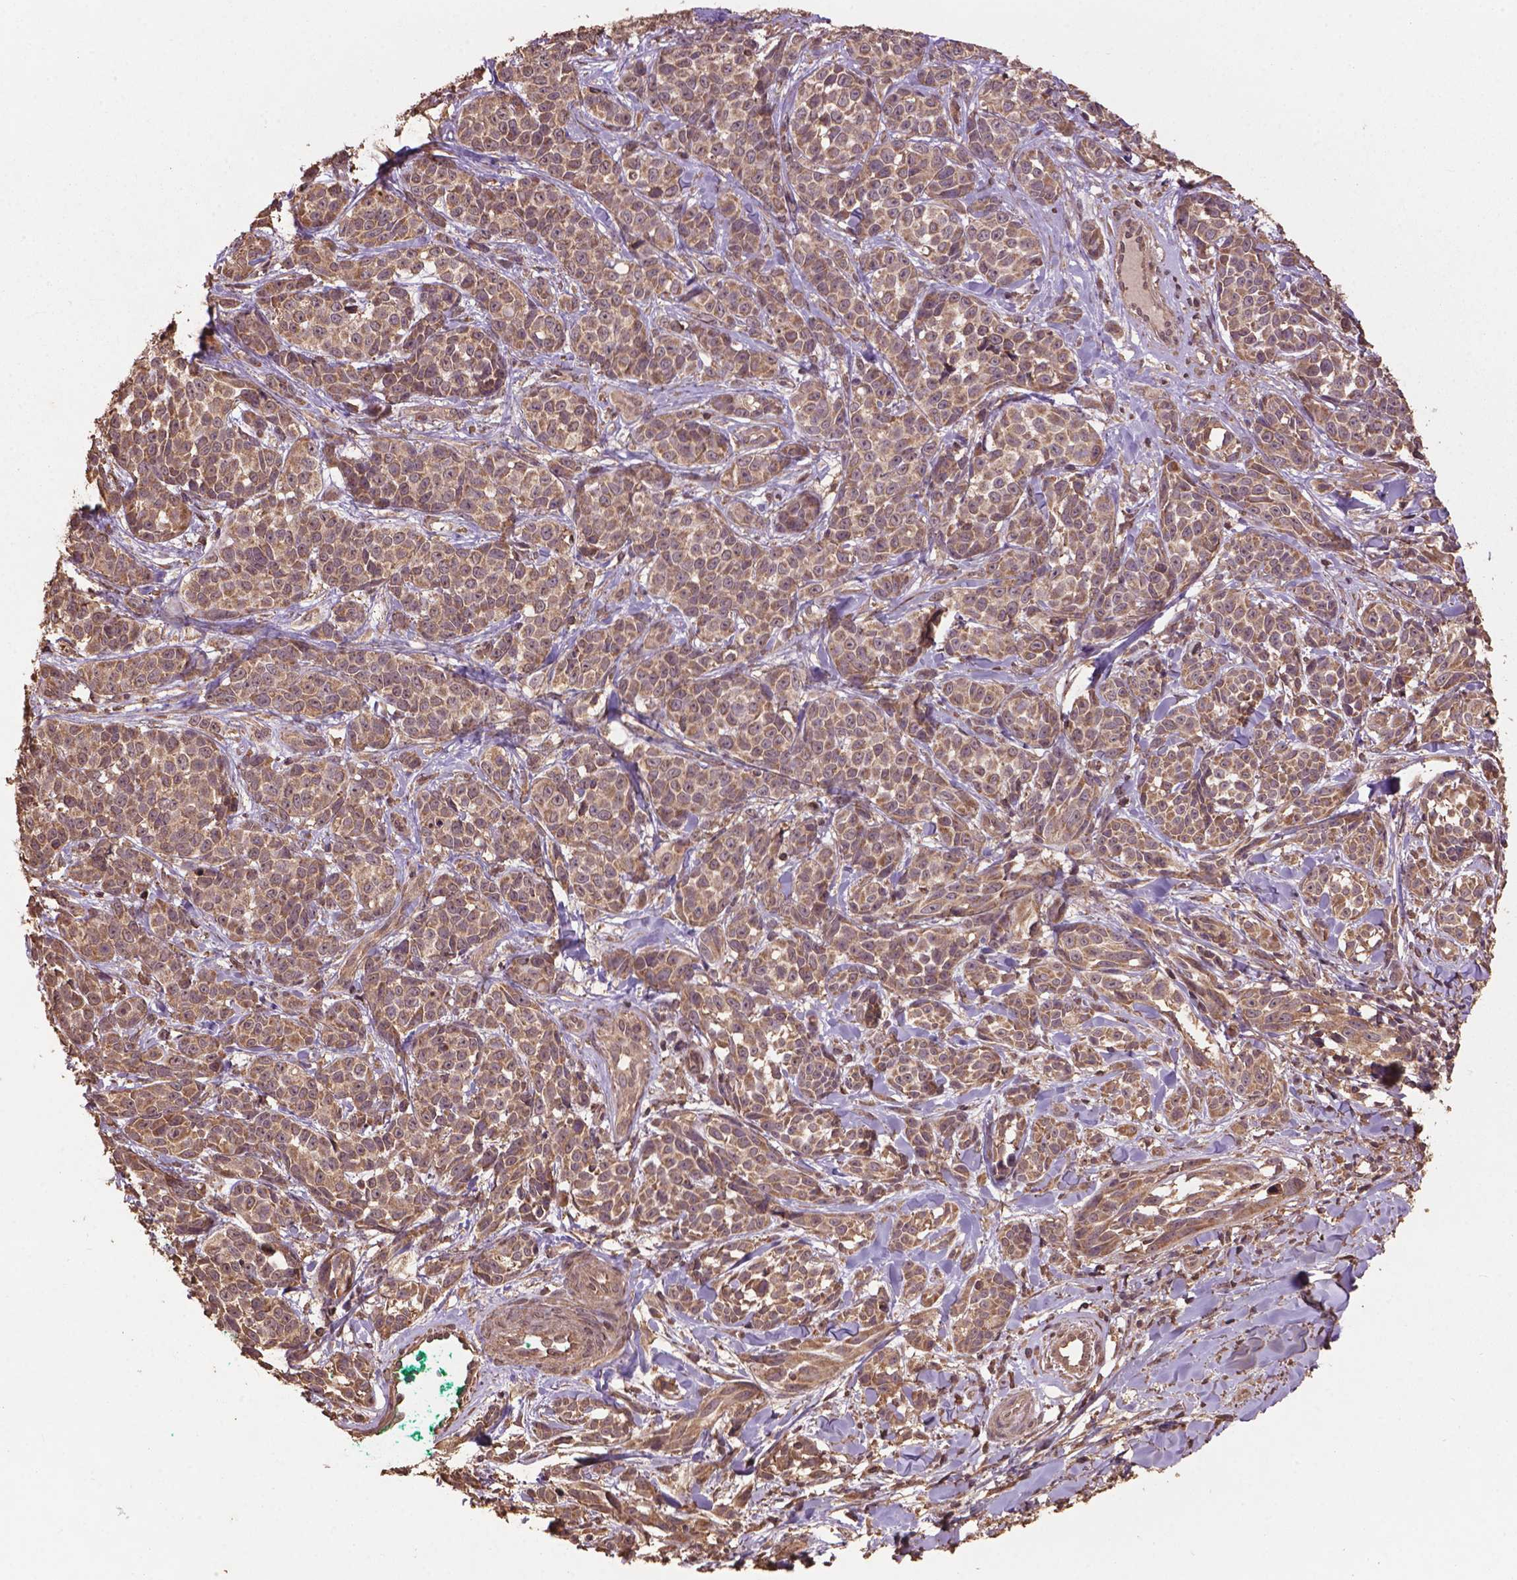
{"staining": {"intensity": "weak", "quantity": ">75%", "location": "cytoplasmic/membranous"}, "tissue": "melanoma", "cell_type": "Tumor cells", "image_type": "cancer", "snomed": [{"axis": "morphology", "description": "Malignant melanoma, NOS"}, {"axis": "topography", "description": "Skin"}], "caption": "High-power microscopy captured an immunohistochemistry image of melanoma, revealing weak cytoplasmic/membranous staining in approximately >75% of tumor cells.", "gene": "BABAM1", "patient": {"sex": "female", "age": 88}}